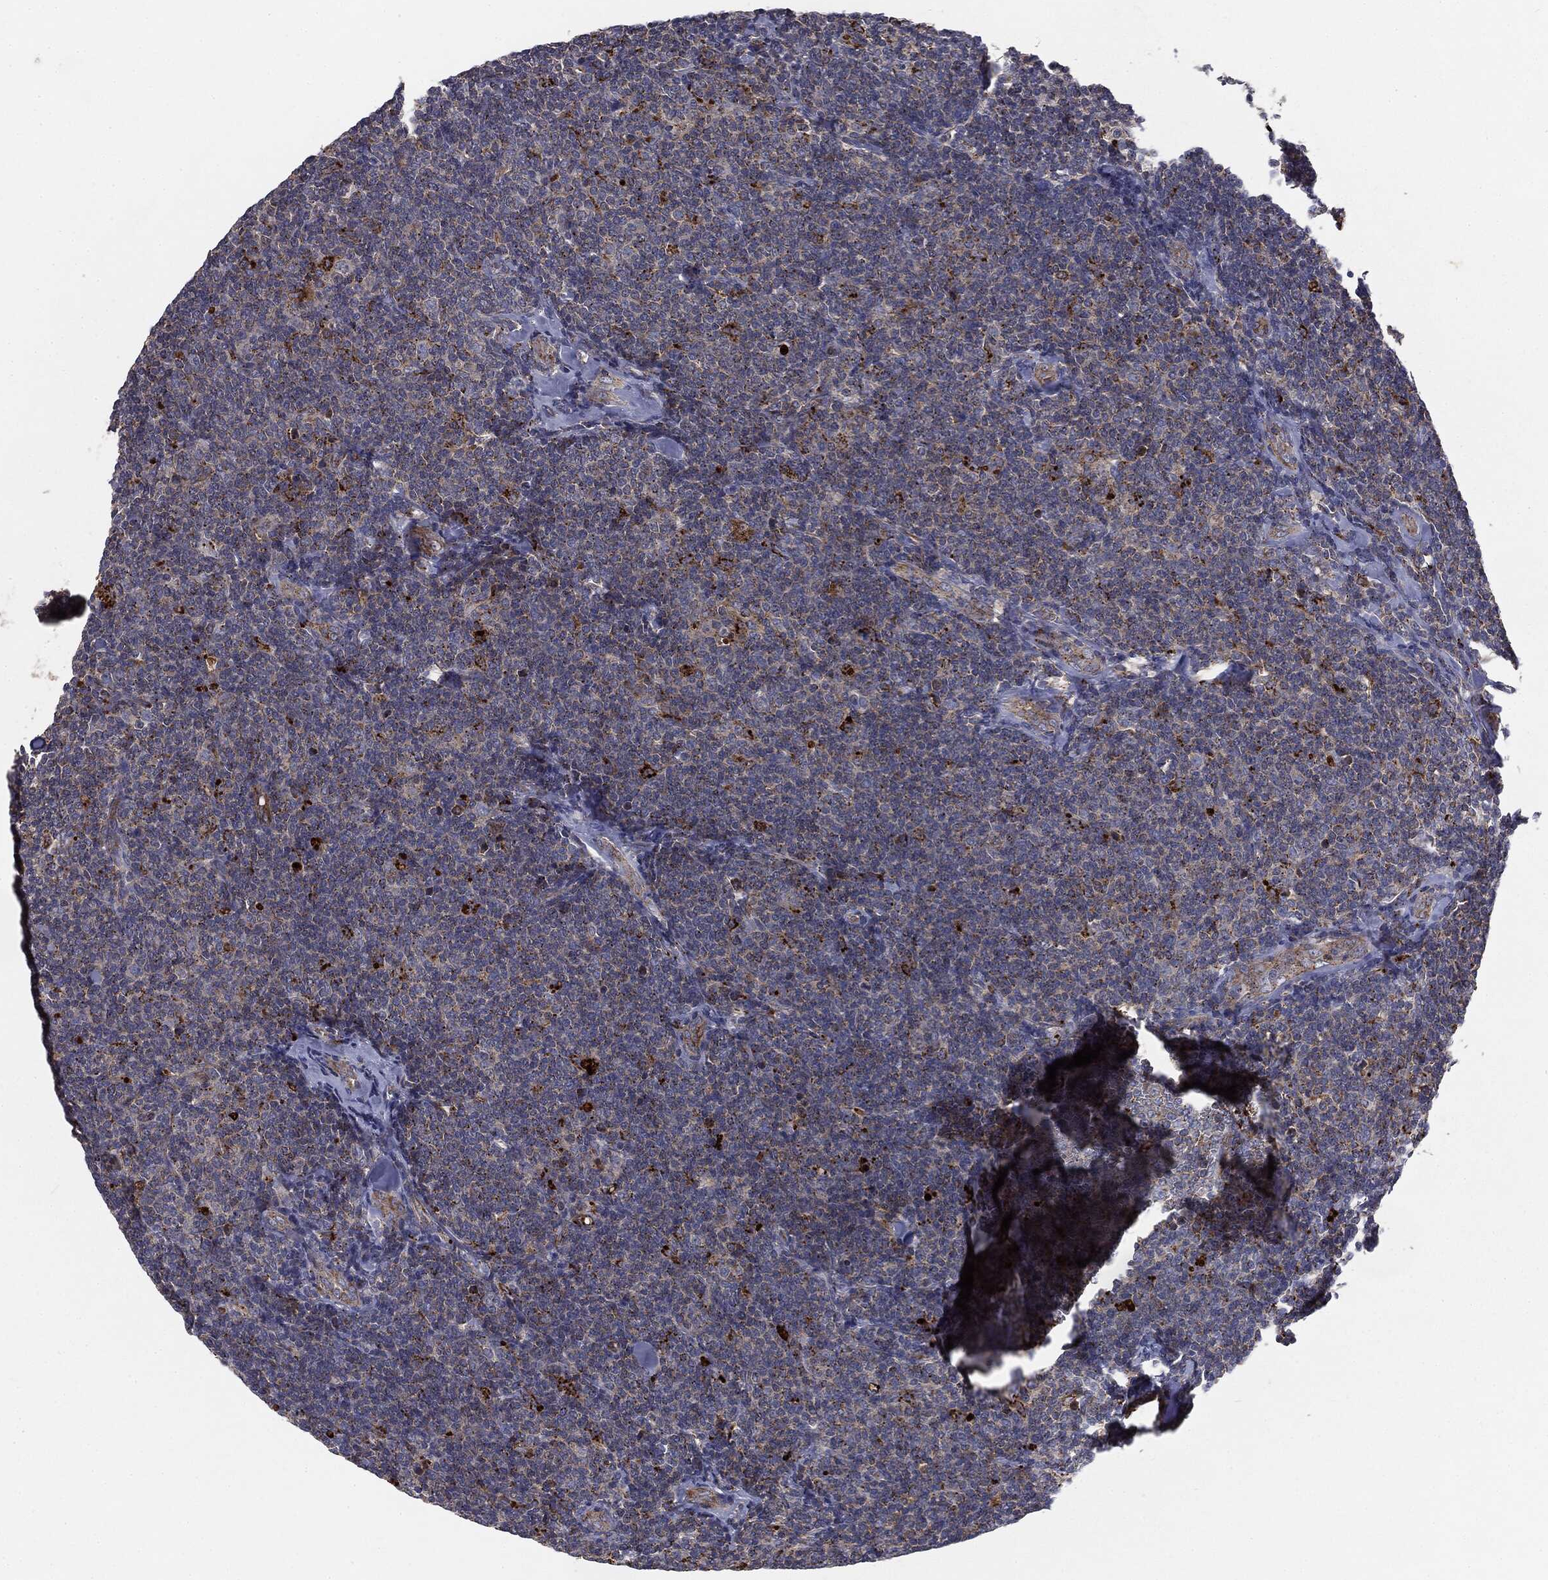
{"staining": {"intensity": "moderate", "quantity": "<25%", "location": "cytoplasmic/membranous"}, "tissue": "lymphoma", "cell_type": "Tumor cells", "image_type": "cancer", "snomed": [{"axis": "morphology", "description": "Malignant lymphoma, non-Hodgkin's type, Low grade"}, {"axis": "topography", "description": "Lymph node"}], "caption": "Lymphoma stained with immunohistochemistry shows moderate cytoplasmic/membranous expression in about <25% of tumor cells.", "gene": "CTSA", "patient": {"sex": "female", "age": 56}}